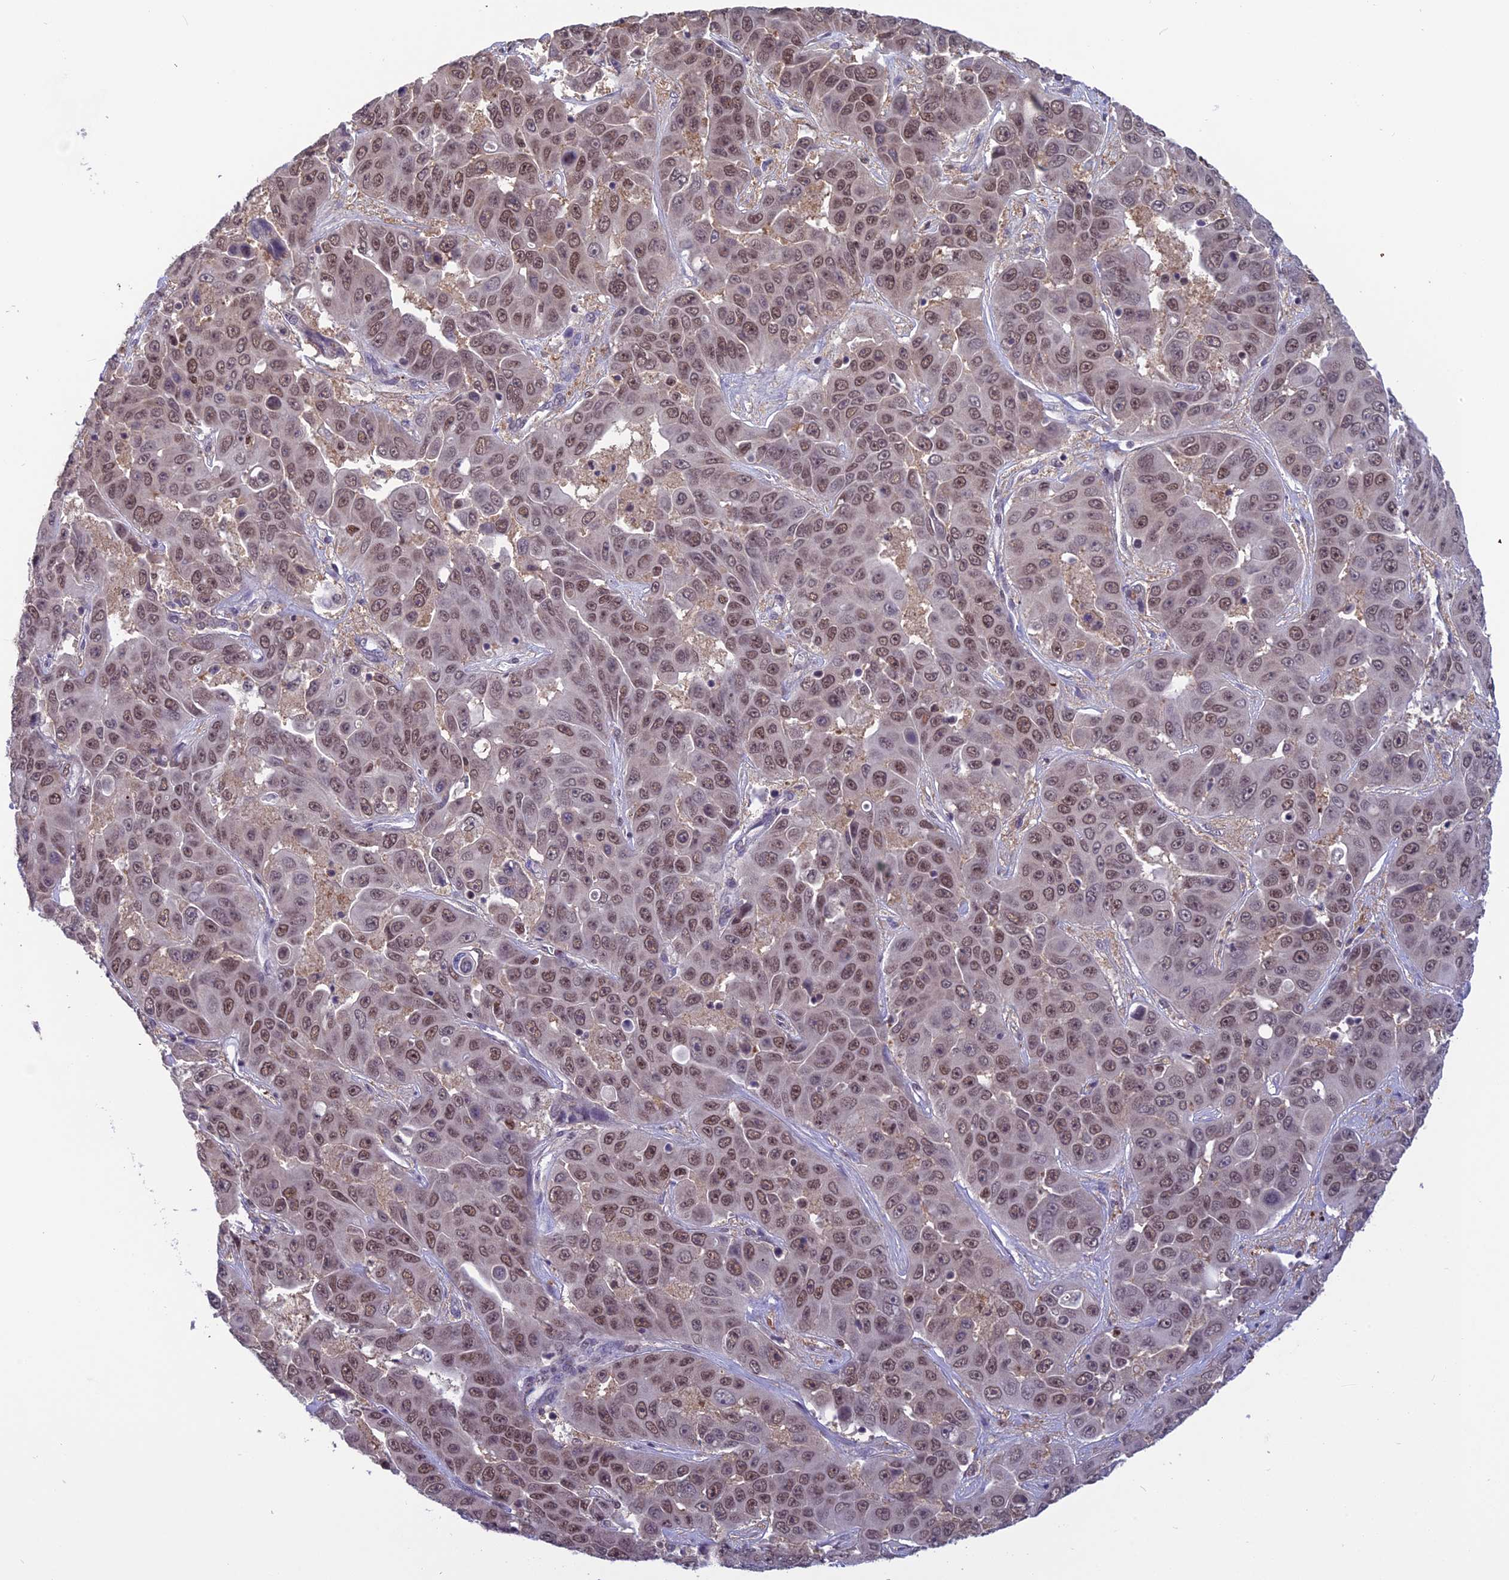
{"staining": {"intensity": "moderate", "quantity": ">75%", "location": "nuclear"}, "tissue": "liver cancer", "cell_type": "Tumor cells", "image_type": "cancer", "snomed": [{"axis": "morphology", "description": "Cholangiocarcinoma"}, {"axis": "topography", "description": "Liver"}], "caption": "An IHC micrograph of neoplastic tissue is shown. Protein staining in brown highlights moderate nuclear positivity in liver cholangiocarcinoma within tumor cells.", "gene": "MIS12", "patient": {"sex": "female", "age": 52}}